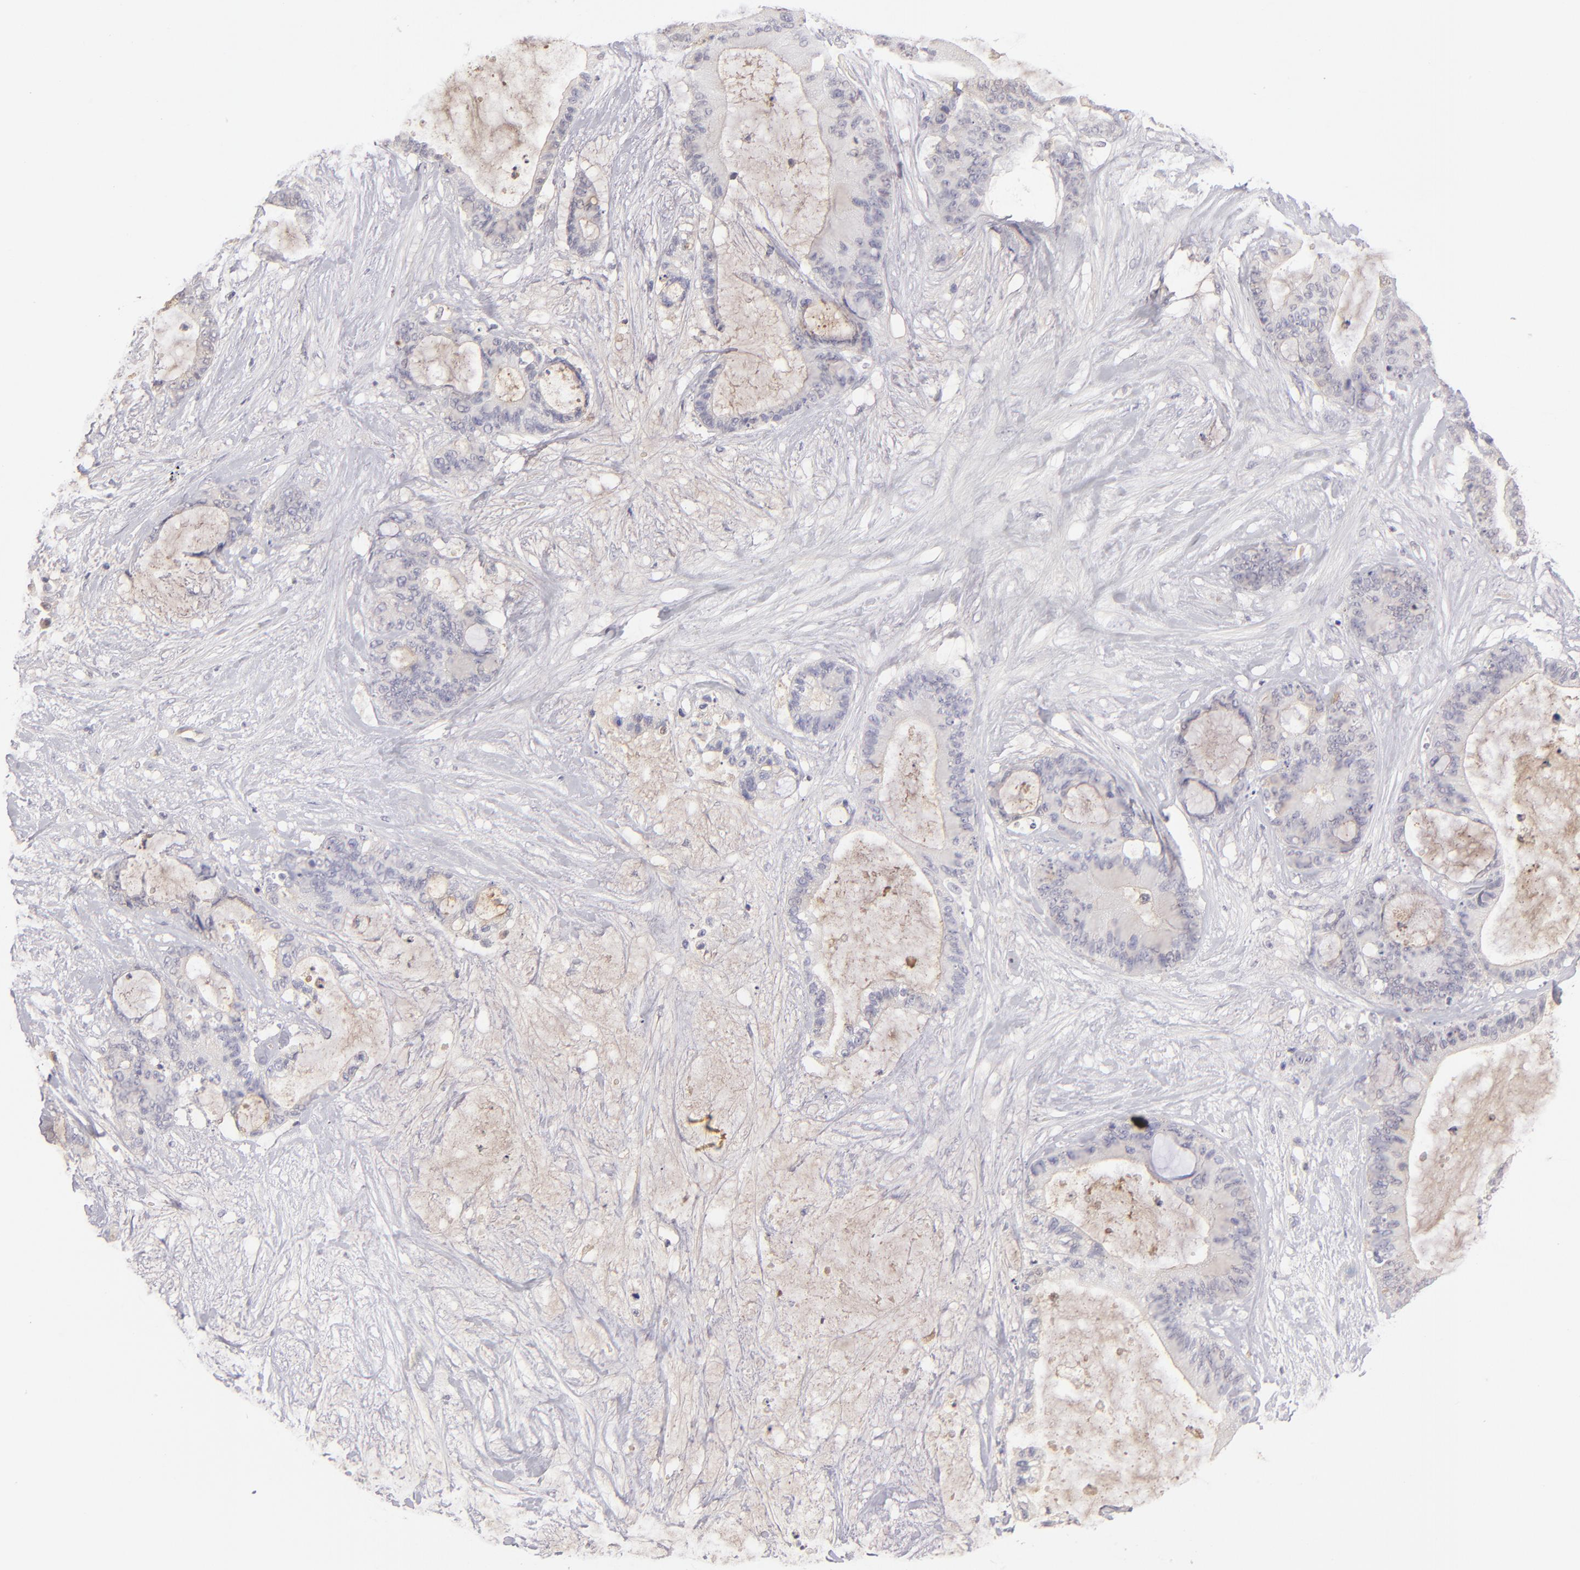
{"staining": {"intensity": "negative", "quantity": "none", "location": "none"}, "tissue": "liver cancer", "cell_type": "Tumor cells", "image_type": "cancer", "snomed": [{"axis": "morphology", "description": "Cholangiocarcinoma"}, {"axis": "topography", "description": "Liver"}], "caption": "Immunohistochemistry (IHC) of liver cancer shows no staining in tumor cells.", "gene": "ABCC4", "patient": {"sex": "female", "age": 73}}